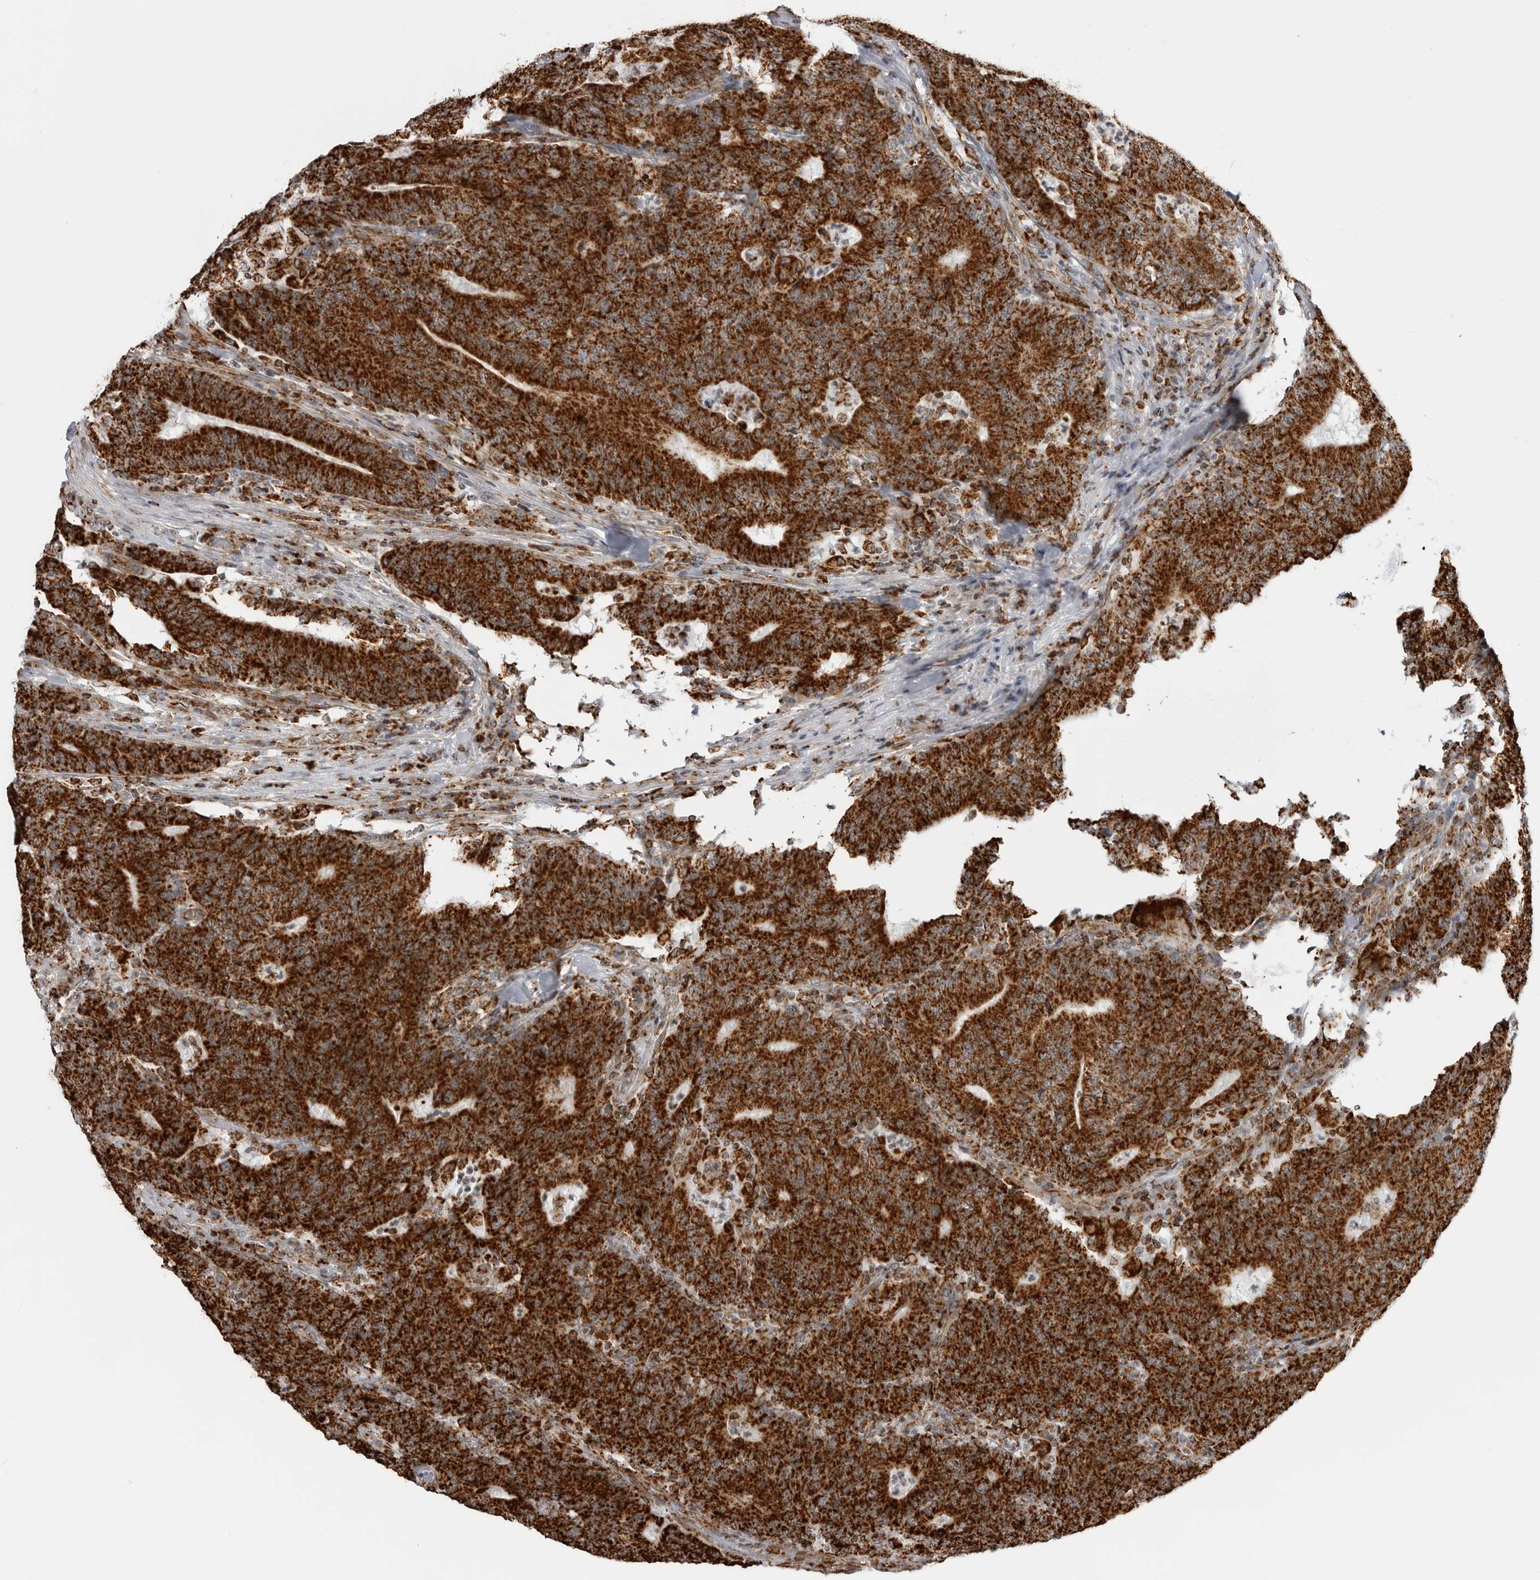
{"staining": {"intensity": "strong", "quantity": ">75%", "location": "cytoplasmic/membranous"}, "tissue": "colorectal cancer", "cell_type": "Tumor cells", "image_type": "cancer", "snomed": [{"axis": "morphology", "description": "Normal tissue, NOS"}, {"axis": "morphology", "description": "Adenocarcinoma, NOS"}, {"axis": "topography", "description": "Colon"}], "caption": "IHC of human colorectal cancer demonstrates high levels of strong cytoplasmic/membranous staining in about >75% of tumor cells. Using DAB (brown) and hematoxylin (blue) stains, captured at high magnification using brightfield microscopy.", "gene": "COX5A", "patient": {"sex": "female", "age": 75}}